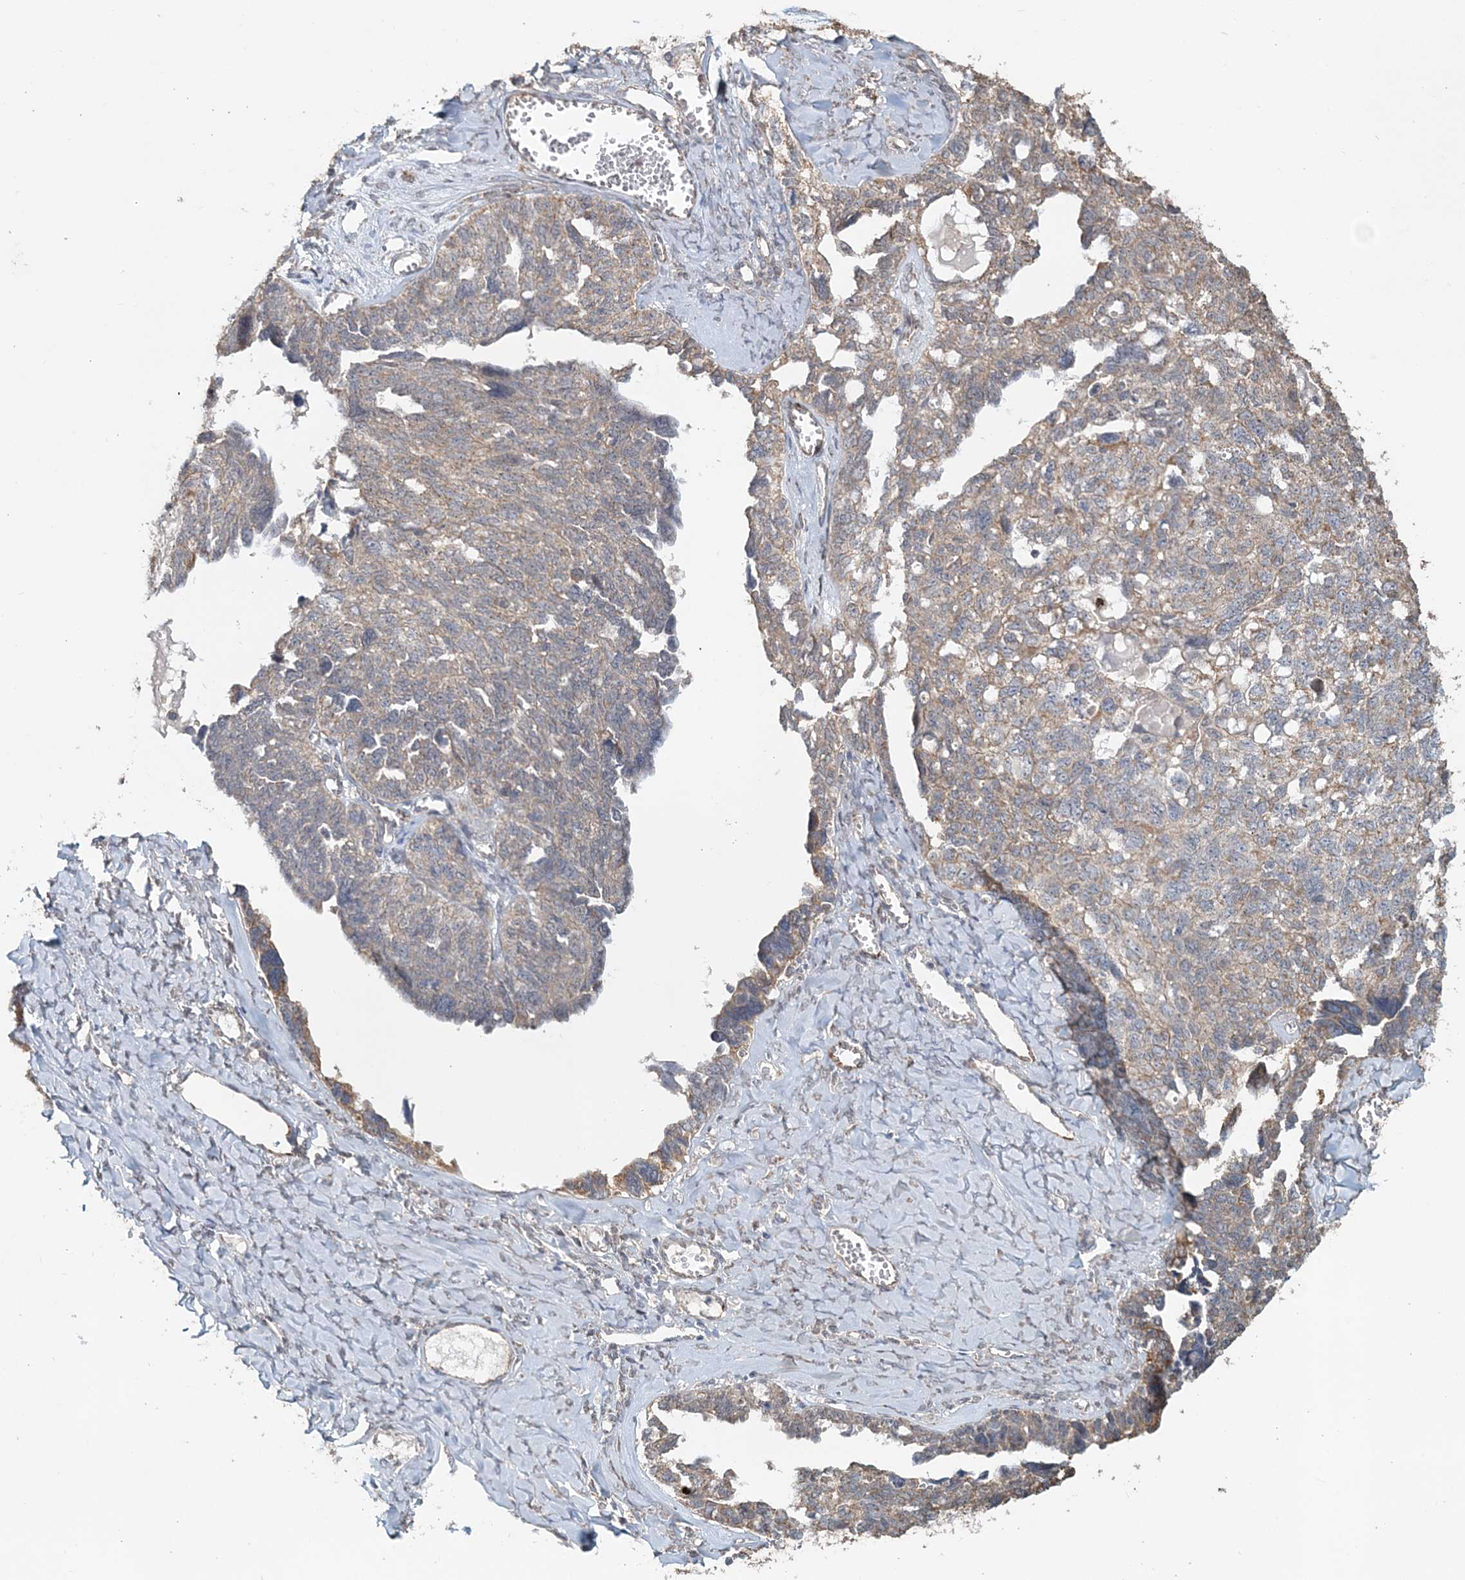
{"staining": {"intensity": "weak", "quantity": ">75%", "location": "cytoplasmic/membranous"}, "tissue": "ovarian cancer", "cell_type": "Tumor cells", "image_type": "cancer", "snomed": [{"axis": "morphology", "description": "Cystadenocarcinoma, serous, NOS"}, {"axis": "topography", "description": "Ovary"}], "caption": "Immunohistochemical staining of ovarian cancer (serous cystadenocarcinoma) shows low levels of weak cytoplasmic/membranous protein positivity in about >75% of tumor cells. Using DAB (3,3'-diaminobenzidine) (brown) and hematoxylin (blue) stains, captured at high magnification using brightfield microscopy.", "gene": "FBXO38", "patient": {"sex": "female", "age": 79}}